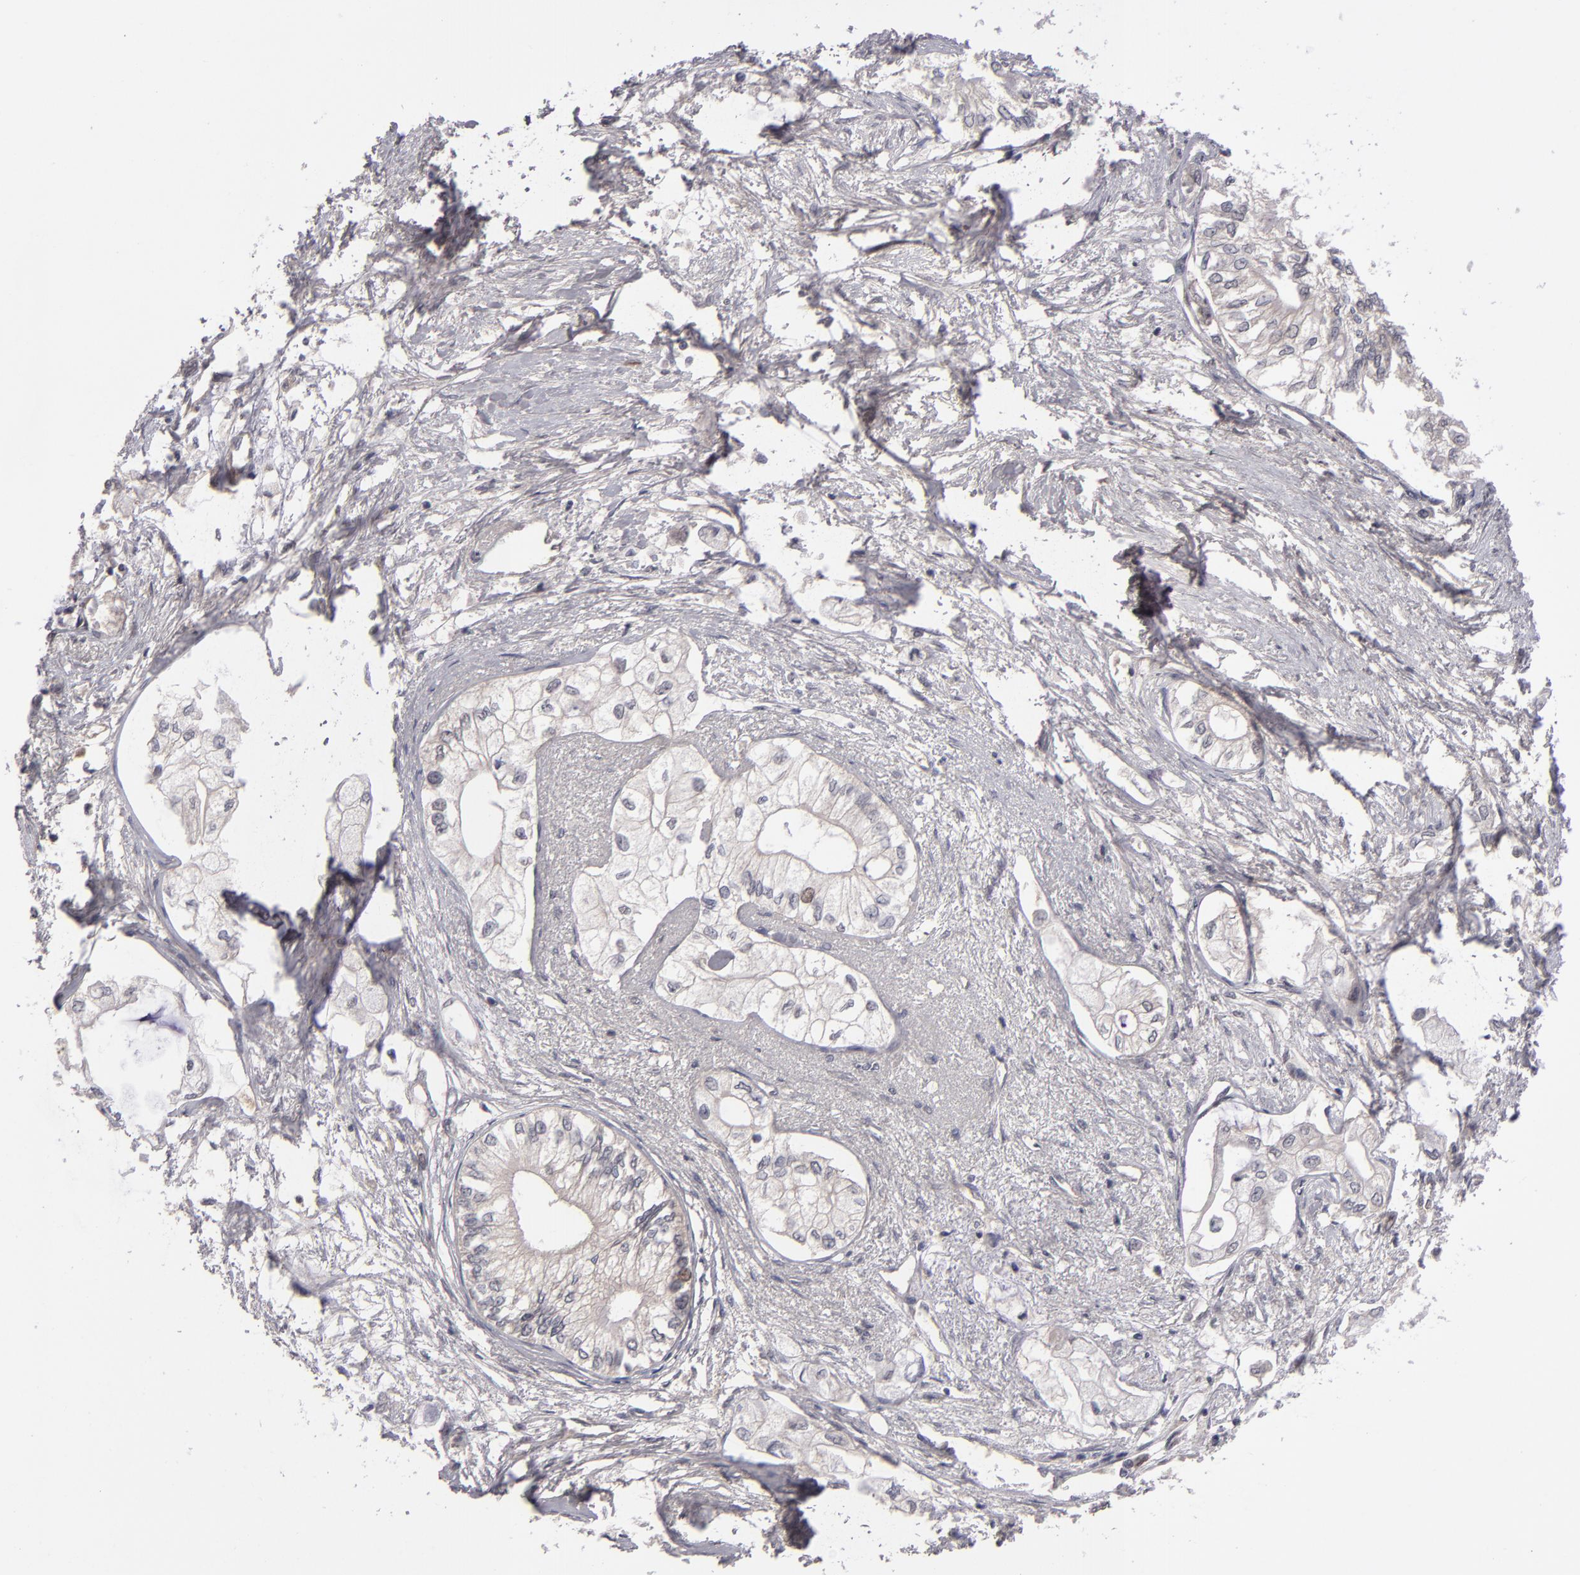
{"staining": {"intensity": "weak", "quantity": "25%-75%", "location": "cytoplasmic/membranous"}, "tissue": "pancreatic cancer", "cell_type": "Tumor cells", "image_type": "cancer", "snomed": [{"axis": "morphology", "description": "Adenocarcinoma, NOS"}, {"axis": "topography", "description": "Pancreas"}], "caption": "Pancreatic cancer (adenocarcinoma) was stained to show a protein in brown. There is low levels of weak cytoplasmic/membranous positivity in approximately 25%-75% of tumor cells.", "gene": "TYMS", "patient": {"sex": "male", "age": 79}}